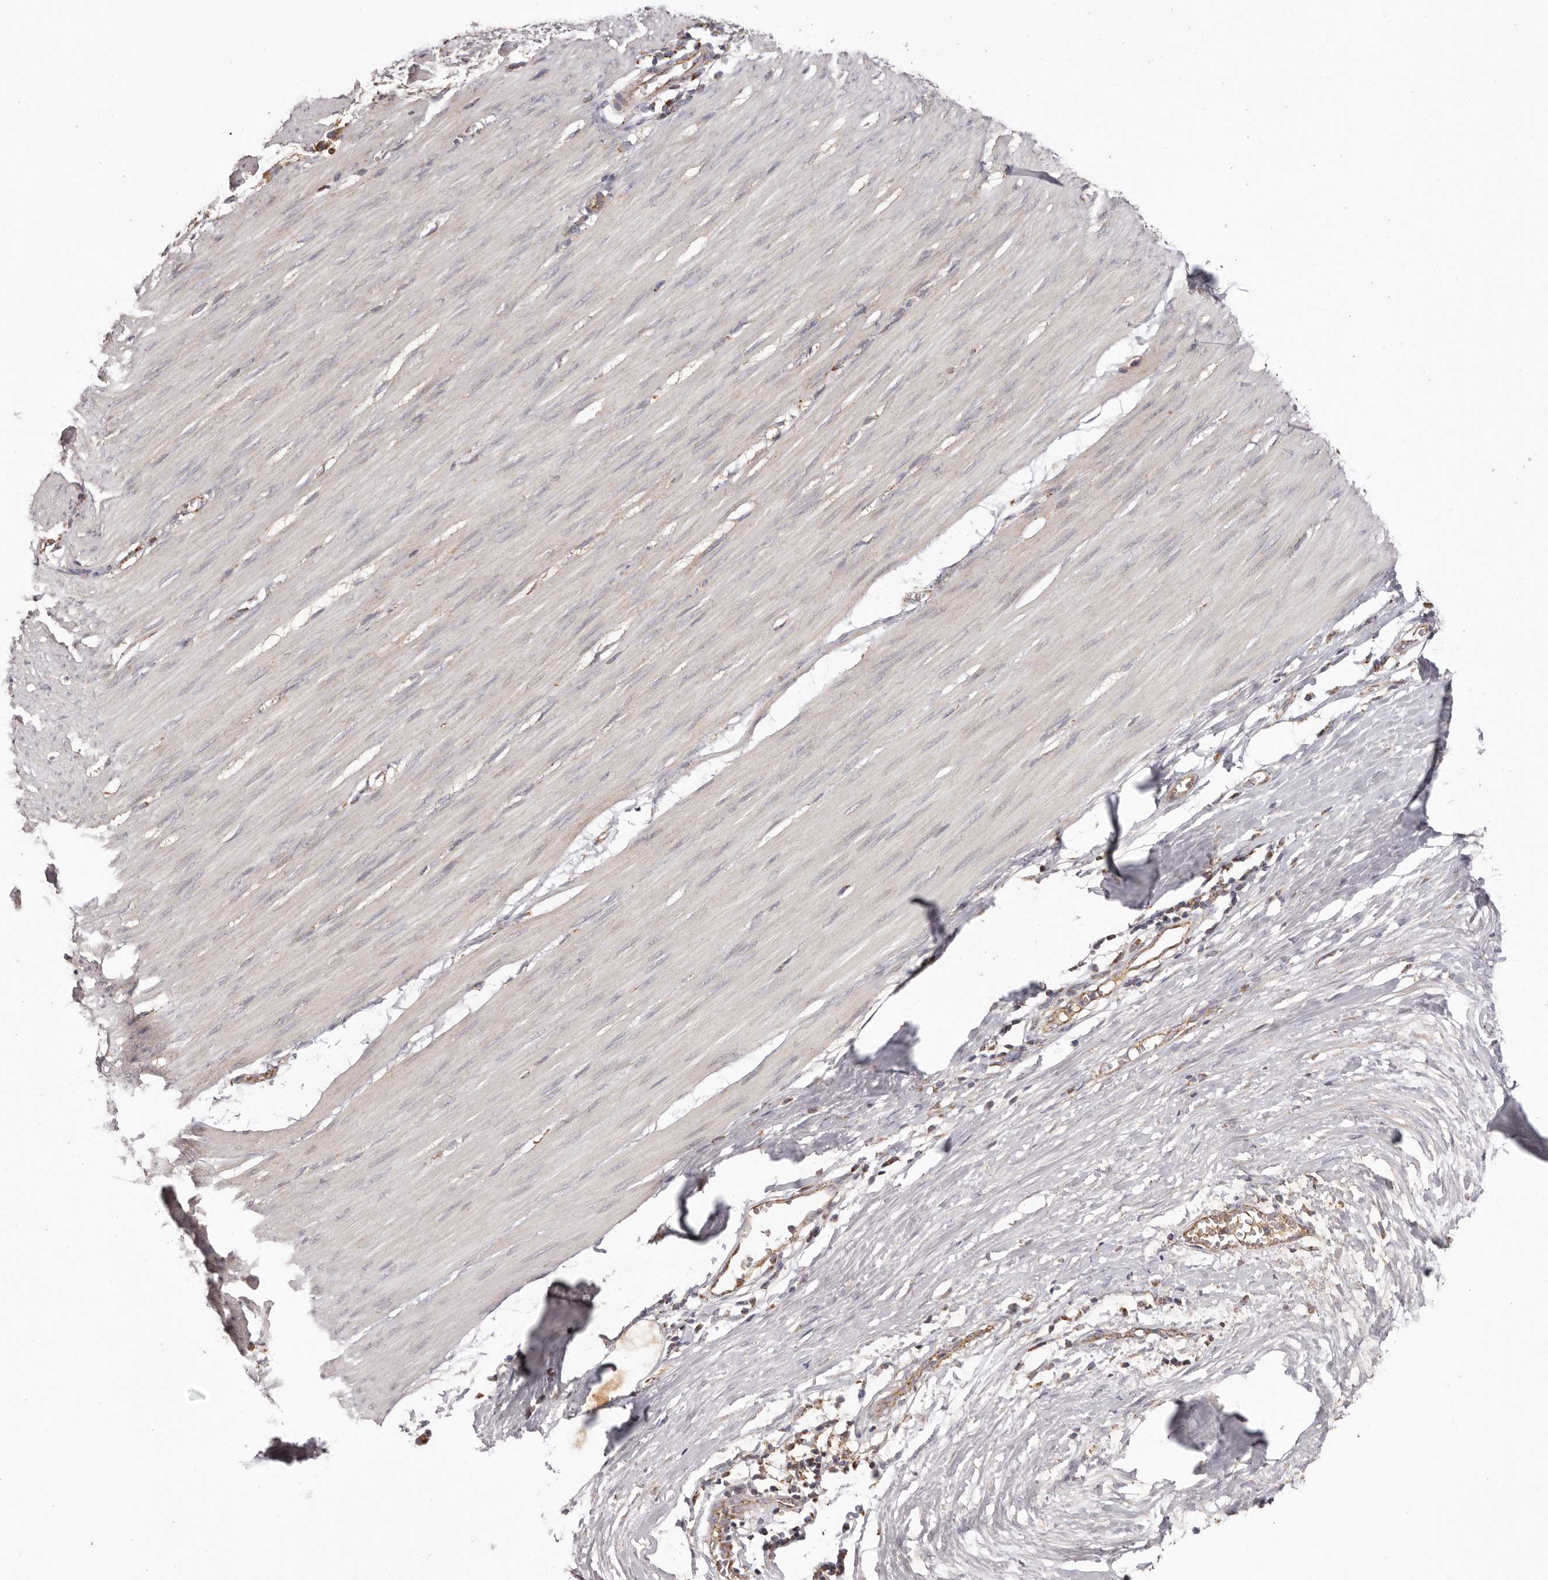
{"staining": {"intensity": "negative", "quantity": "none", "location": "none"}, "tissue": "smooth muscle", "cell_type": "Smooth muscle cells", "image_type": "normal", "snomed": [{"axis": "morphology", "description": "Normal tissue, NOS"}, {"axis": "morphology", "description": "Adenocarcinoma, NOS"}, {"axis": "topography", "description": "Colon"}, {"axis": "topography", "description": "Peripheral nerve tissue"}], "caption": "A micrograph of smooth muscle stained for a protein shows no brown staining in smooth muscle cells. (Immunohistochemistry, brightfield microscopy, high magnification).", "gene": "CHRM2", "patient": {"sex": "male", "age": 14}}